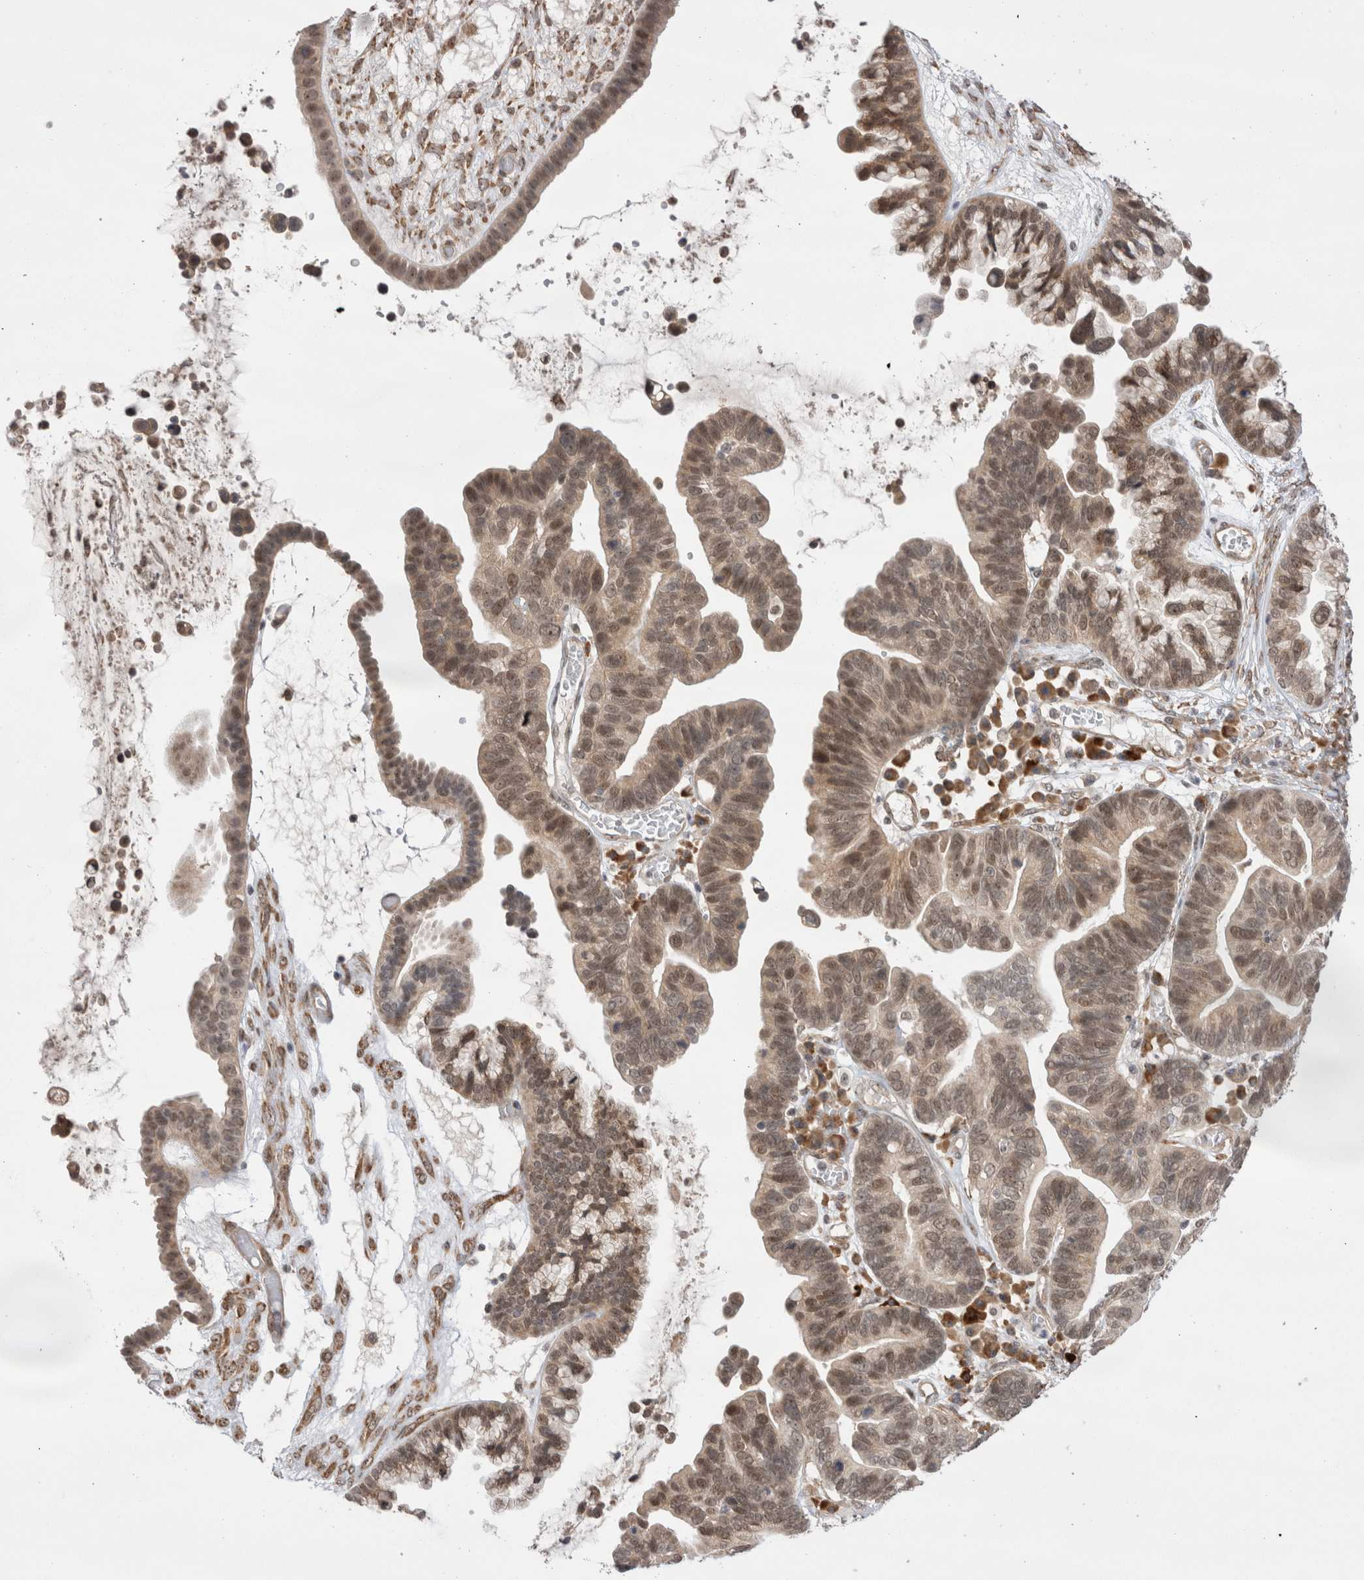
{"staining": {"intensity": "moderate", "quantity": ">75%", "location": "cytoplasmic/membranous,nuclear"}, "tissue": "ovarian cancer", "cell_type": "Tumor cells", "image_type": "cancer", "snomed": [{"axis": "morphology", "description": "Cystadenocarcinoma, serous, NOS"}, {"axis": "topography", "description": "Ovary"}], "caption": "Serous cystadenocarcinoma (ovarian) tissue exhibits moderate cytoplasmic/membranous and nuclear positivity in about >75% of tumor cells", "gene": "EXOSC4", "patient": {"sex": "female", "age": 56}}